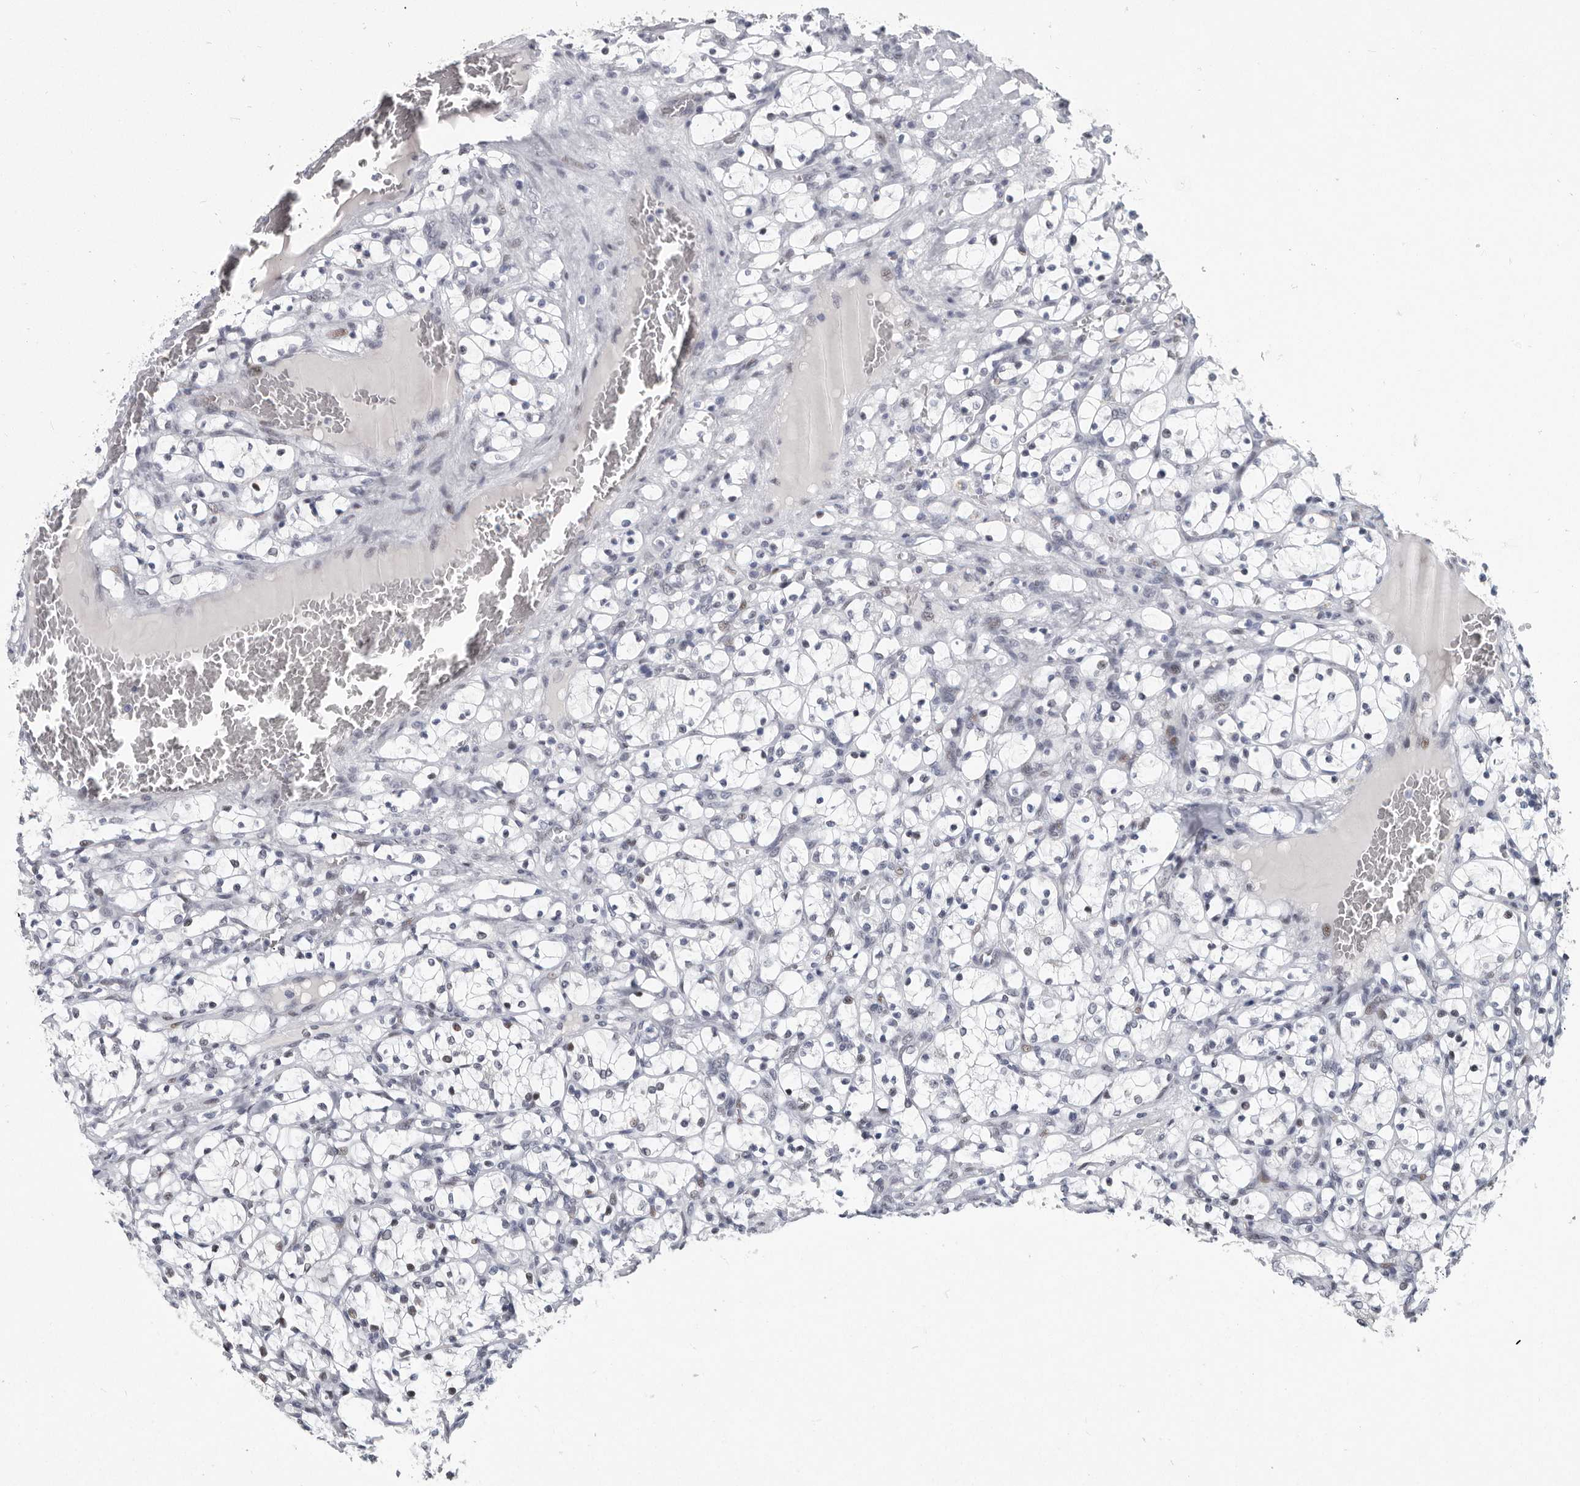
{"staining": {"intensity": "moderate", "quantity": "<25%", "location": "nuclear"}, "tissue": "renal cancer", "cell_type": "Tumor cells", "image_type": "cancer", "snomed": [{"axis": "morphology", "description": "Adenocarcinoma, NOS"}, {"axis": "topography", "description": "Kidney"}], "caption": "A low amount of moderate nuclear positivity is appreciated in about <25% of tumor cells in renal cancer tissue.", "gene": "WRAP73", "patient": {"sex": "female", "age": 69}}